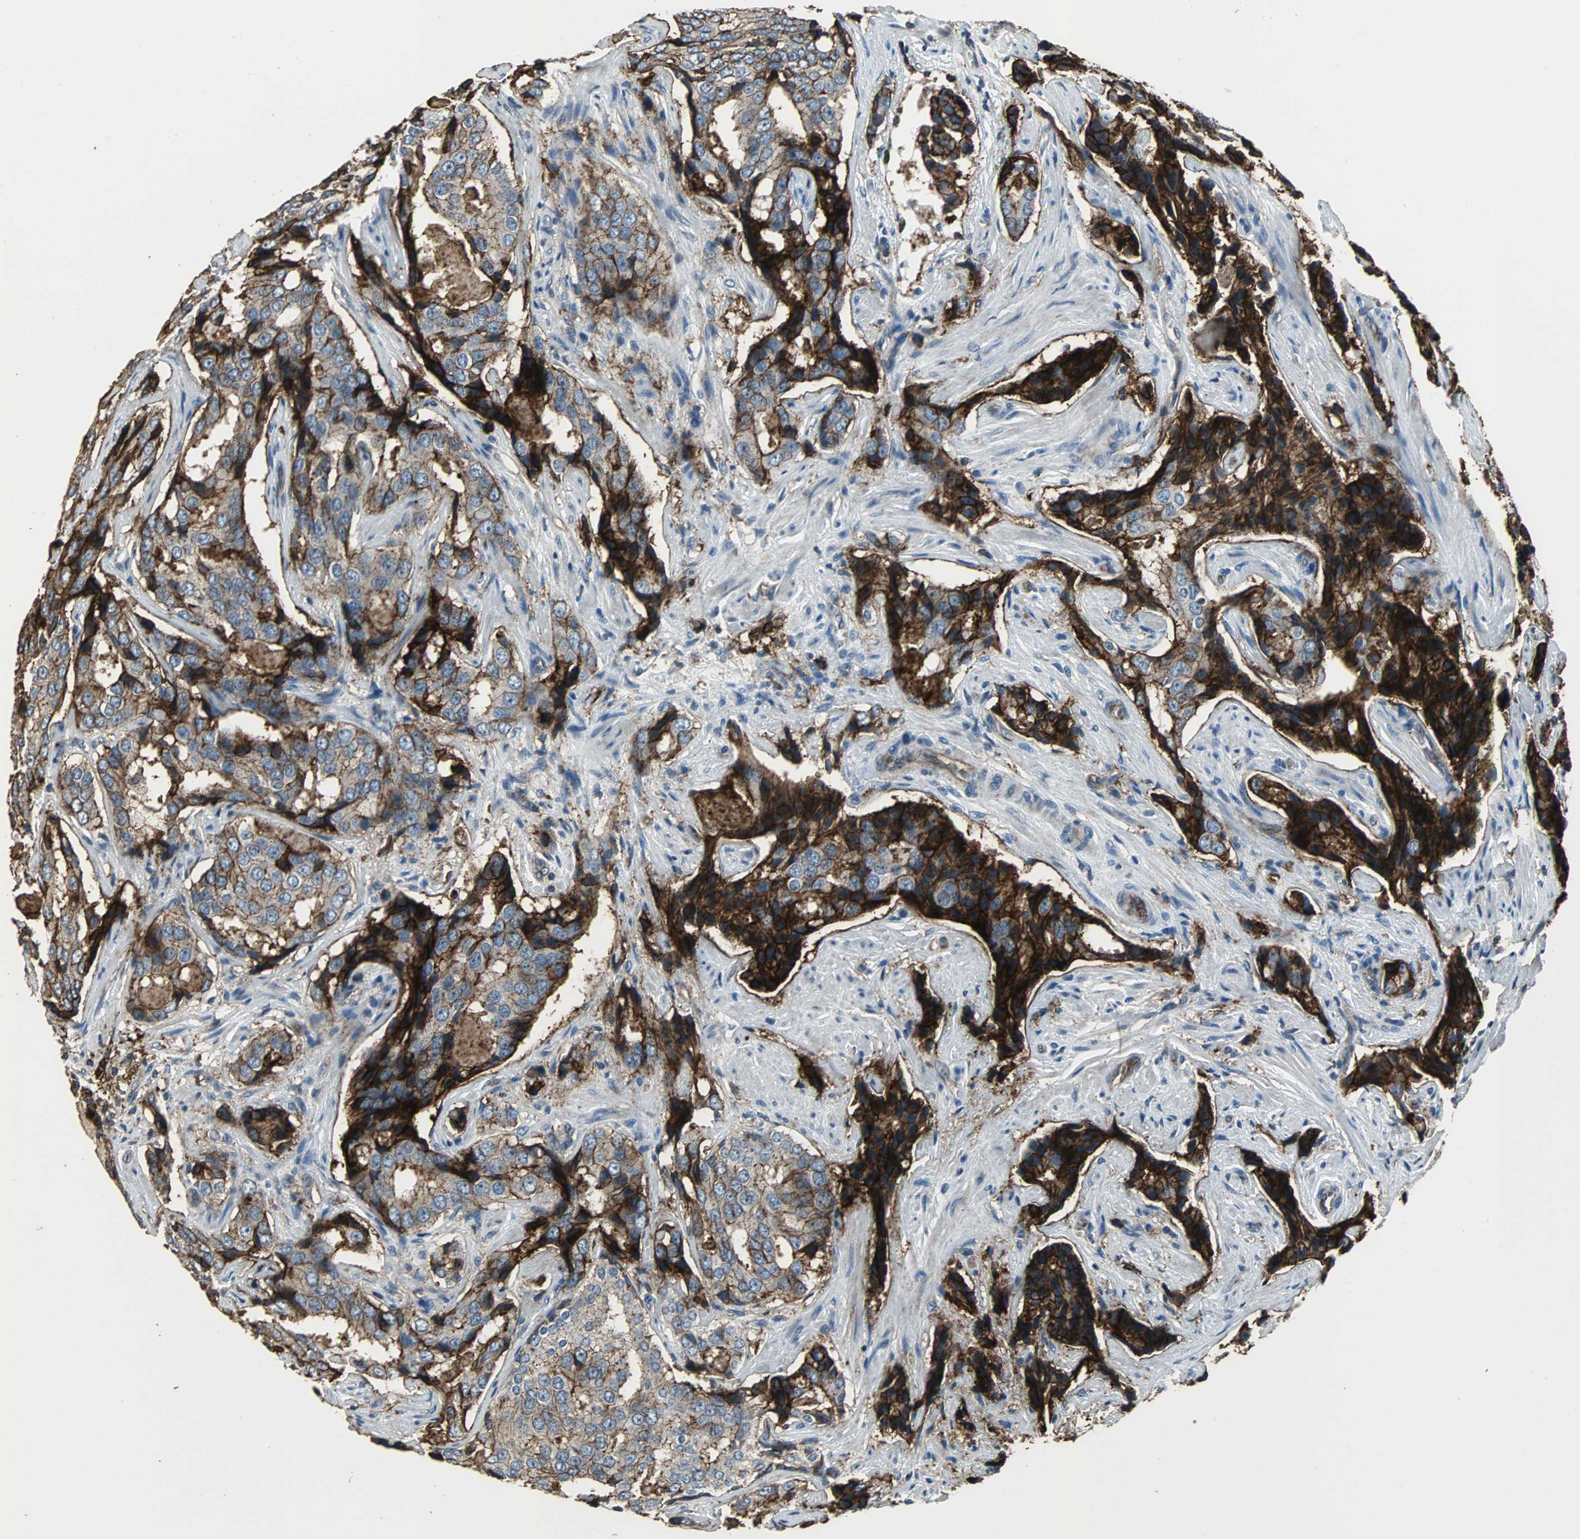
{"staining": {"intensity": "strong", "quantity": ">75%", "location": "cytoplasmic/membranous"}, "tissue": "prostate cancer", "cell_type": "Tumor cells", "image_type": "cancer", "snomed": [{"axis": "morphology", "description": "Adenocarcinoma, High grade"}, {"axis": "topography", "description": "Prostate"}], "caption": "Human prostate cancer stained for a protein (brown) demonstrates strong cytoplasmic/membranous positive expression in approximately >75% of tumor cells.", "gene": "F11R", "patient": {"sex": "male", "age": 58}}